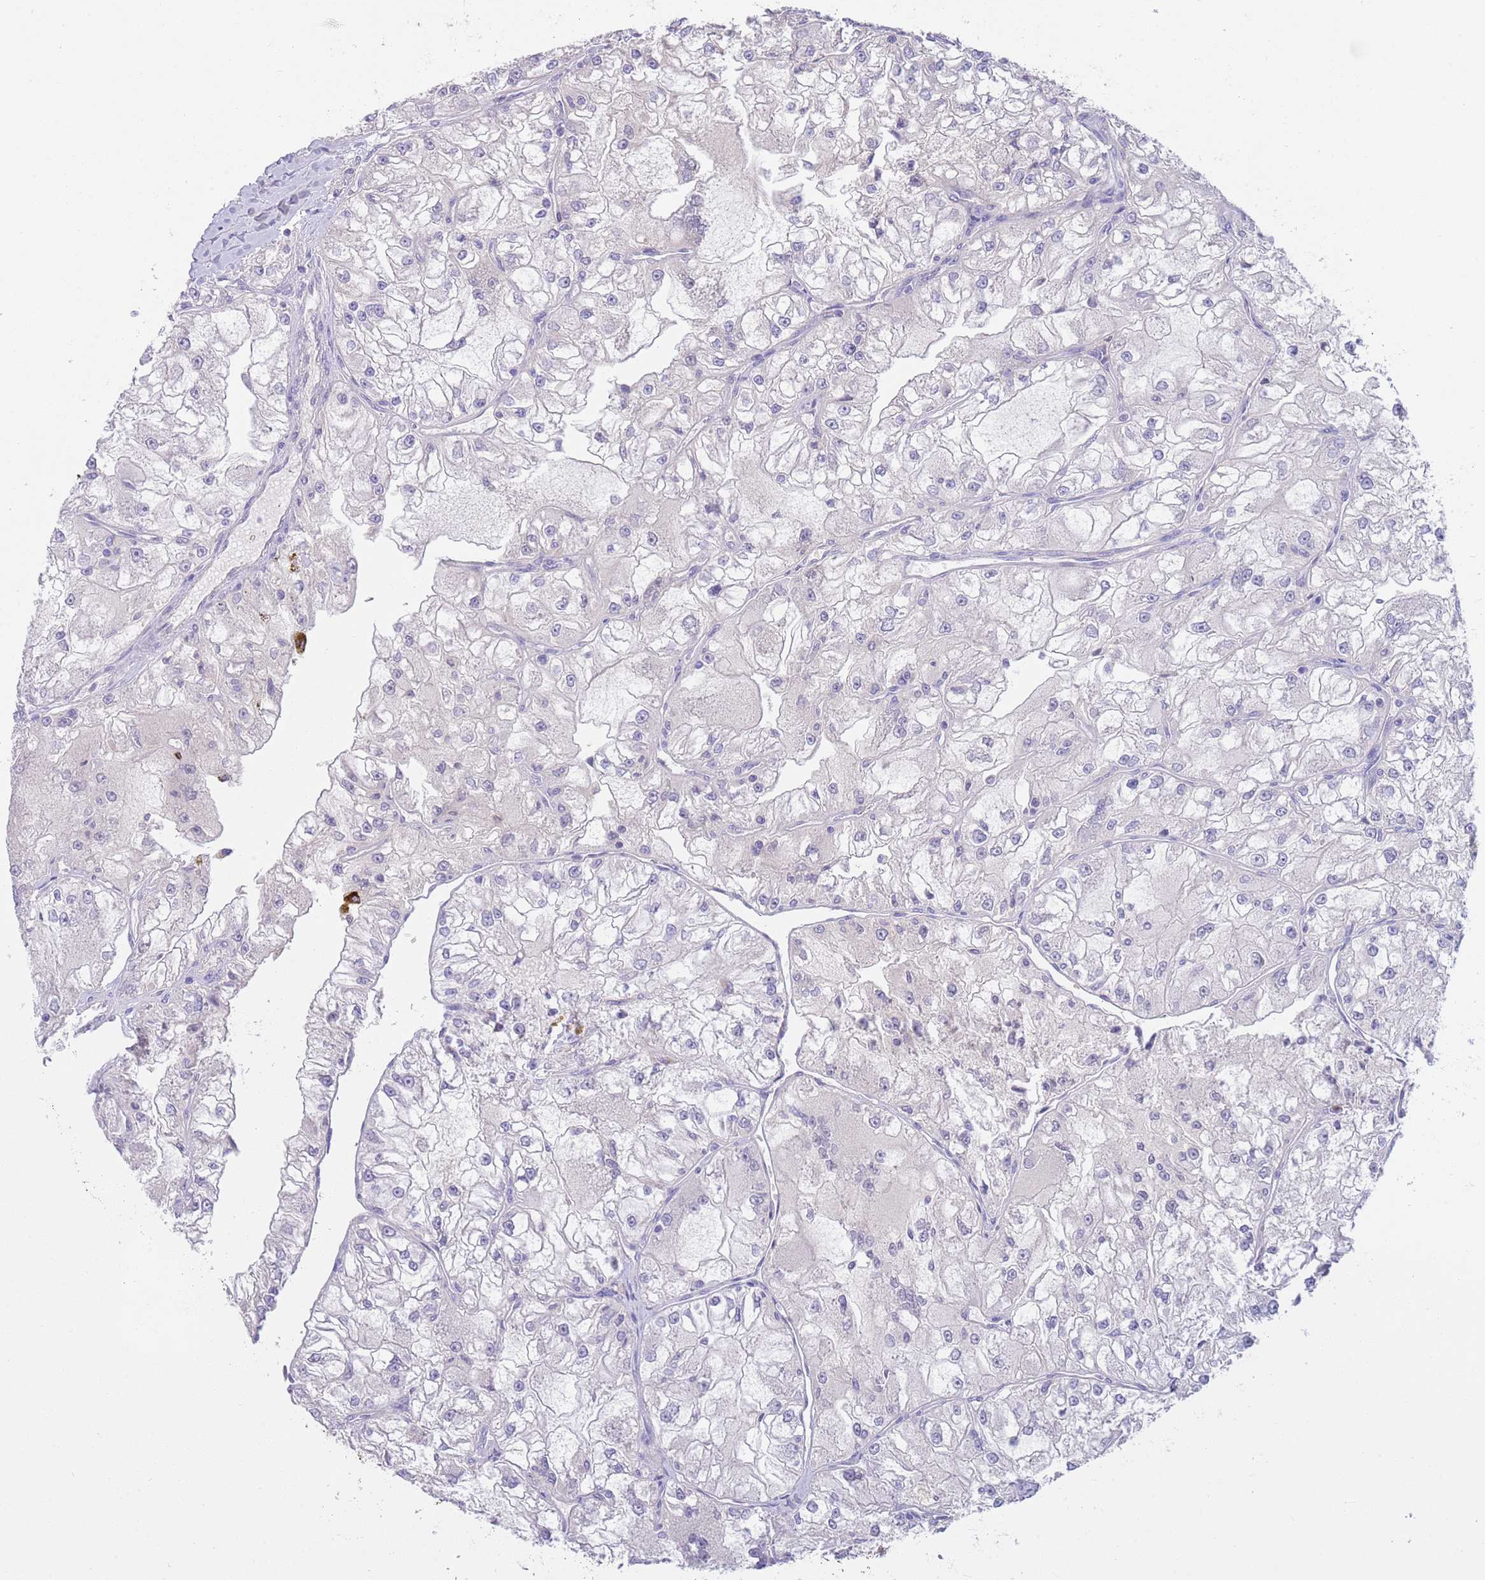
{"staining": {"intensity": "negative", "quantity": "none", "location": "none"}, "tissue": "renal cancer", "cell_type": "Tumor cells", "image_type": "cancer", "snomed": [{"axis": "morphology", "description": "Adenocarcinoma, NOS"}, {"axis": "topography", "description": "Kidney"}], "caption": "Image shows no significant protein positivity in tumor cells of renal cancer. (DAB immunohistochemistry with hematoxylin counter stain).", "gene": "IGFL4", "patient": {"sex": "female", "age": 72}}